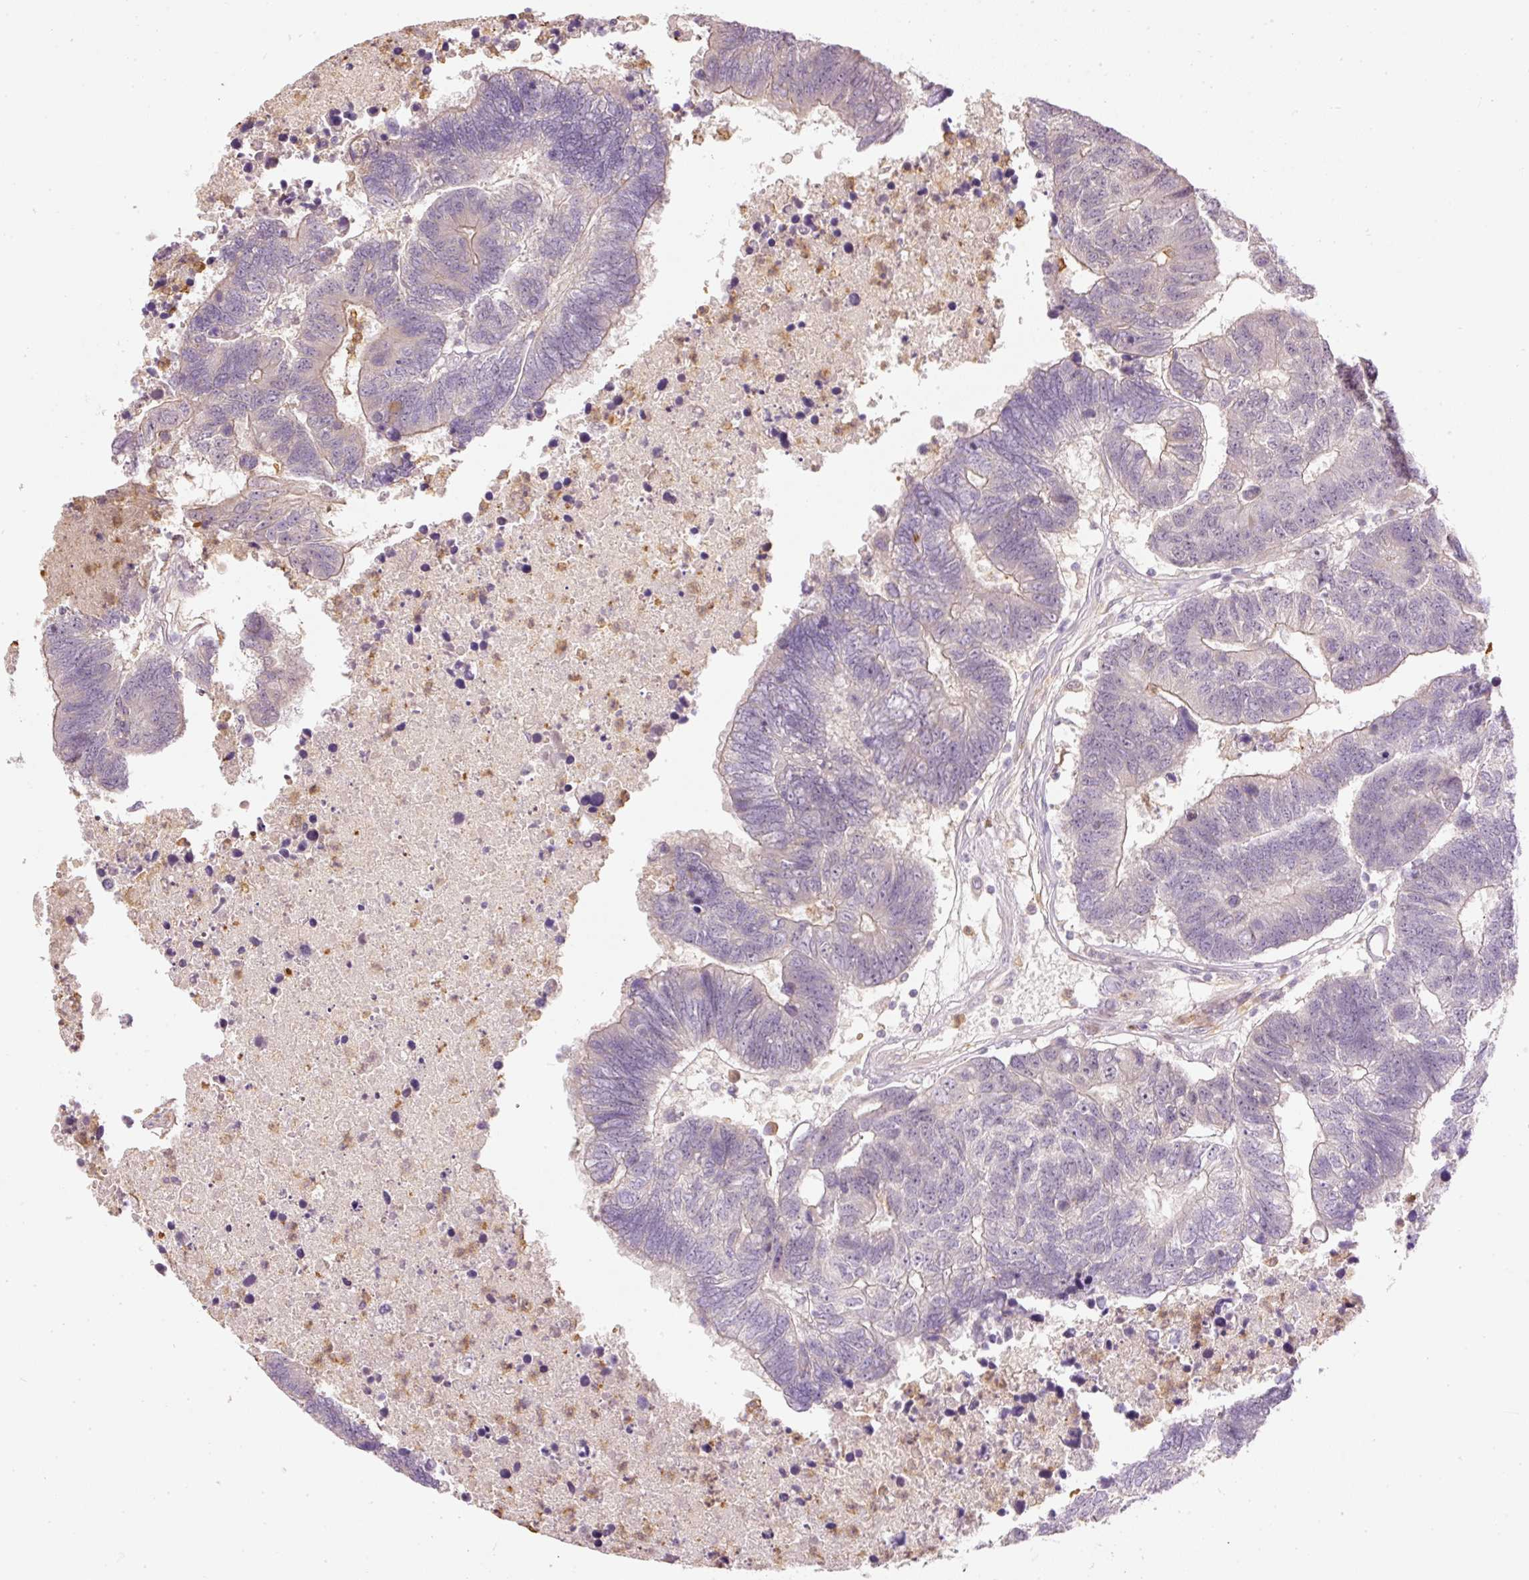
{"staining": {"intensity": "negative", "quantity": "none", "location": "none"}, "tissue": "colorectal cancer", "cell_type": "Tumor cells", "image_type": "cancer", "snomed": [{"axis": "morphology", "description": "Adenocarcinoma, NOS"}, {"axis": "topography", "description": "Colon"}], "caption": "Immunohistochemistry image of neoplastic tissue: human adenocarcinoma (colorectal) stained with DAB reveals no significant protein expression in tumor cells.", "gene": "CTTNBP2", "patient": {"sex": "female", "age": 48}}